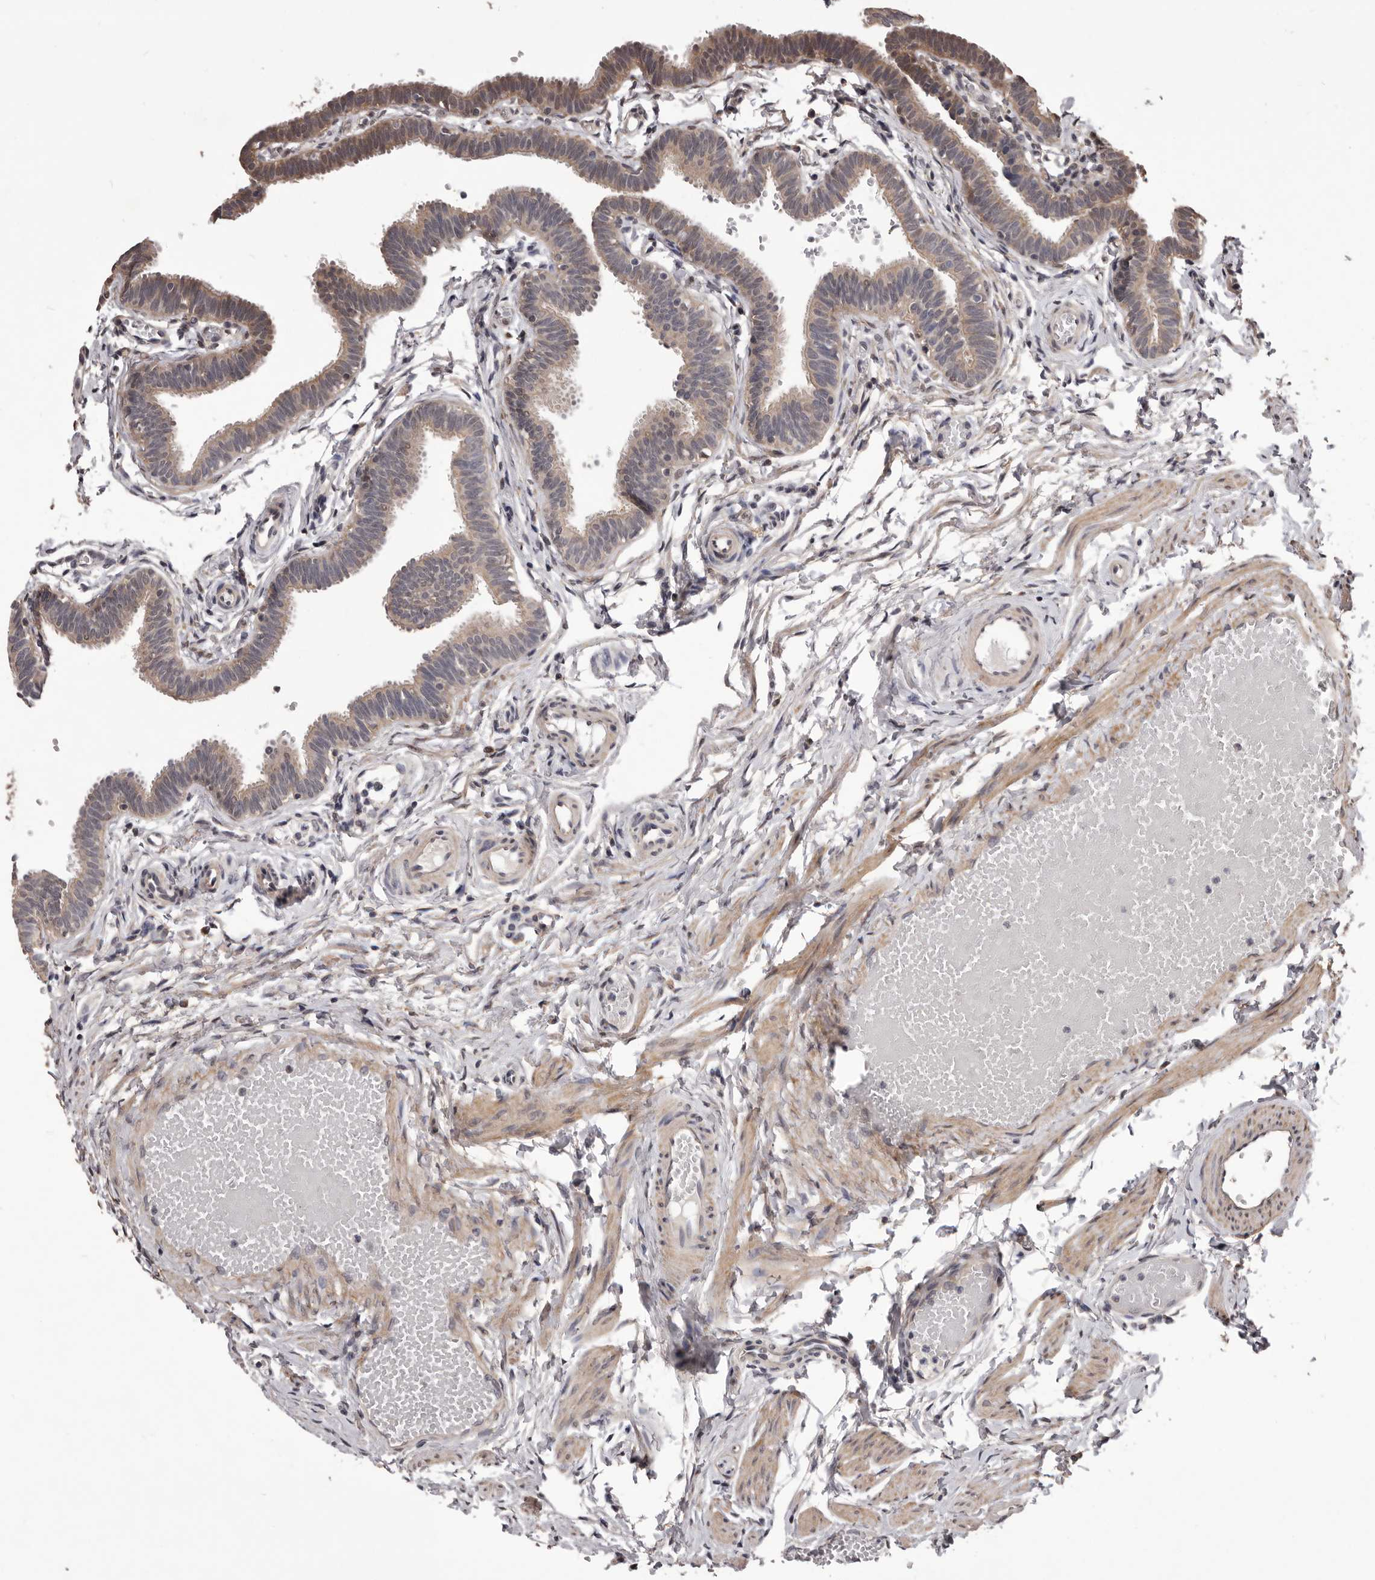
{"staining": {"intensity": "weak", "quantity": ">75%", "location": "cytoplasmic/membranous"}, "tissue": "fallopian tube", "cell_type": "Glandular cells", "image_type": "normal", "snomed": [{"axis": "morphology", "description": "Normal tissue, NOS"}, {"axis": "topography", "description": "Fallopian tube"}, {"axis": "topography", "description": "Ovary"}], "caption": "Immunohistochemistry micrograph of normal human fallopian tube stained for a protein (brown), which shows low levels of weak cytoplasmic/membranous positivity in about >75% of glandular cells.", "gene": "CELF3", "patient": {"sex": "female", "age": 23}}